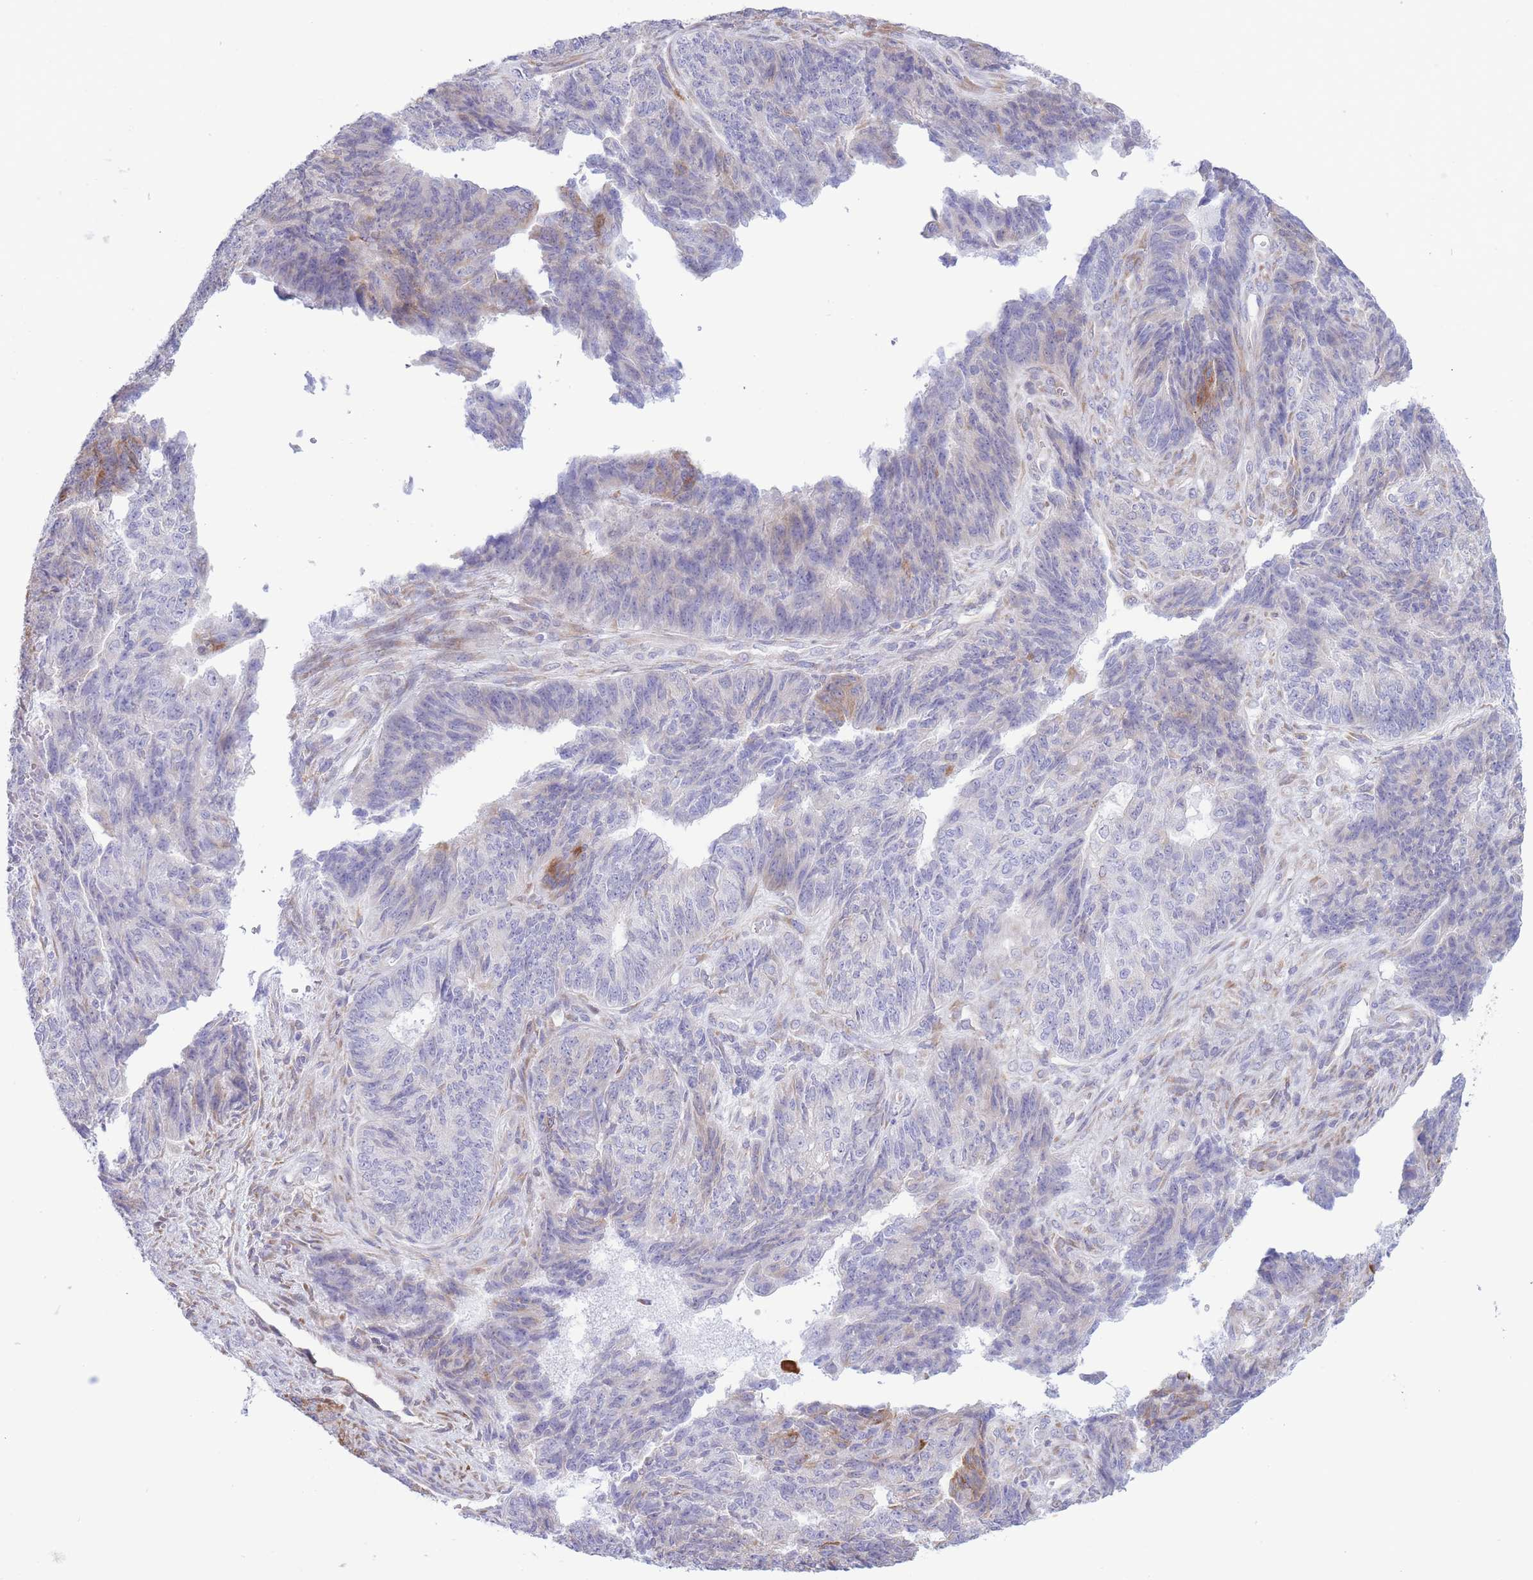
{"staining": {"intensity": "moderate", "quantity": "<25%", "location": "cytoplasmic/membranous"}, "tissue": "endometrial cancer", "cell_type": "Tumor cells", "image_type": "cancer", "snomed": [{"axis": "morphology", "description": "Adenocarcinoma, NOS"}, {"axis": "topography", "description": "Endometrium"}], "caption": "Immunohistochemical staining of endometrial cancer (adenocarcinoma) shows low levels of moderate cytoplasmic/membranous protein staining in about <25% of tumor cells. The staining is performed using DAB (3,3'-diaminobenzidine) brown chromogen to label protein expression. The nuclei are counter-stained blue using hematoxylin.", "gene": "MYDGF", "patient": {"sex": "female", "age": 32}}